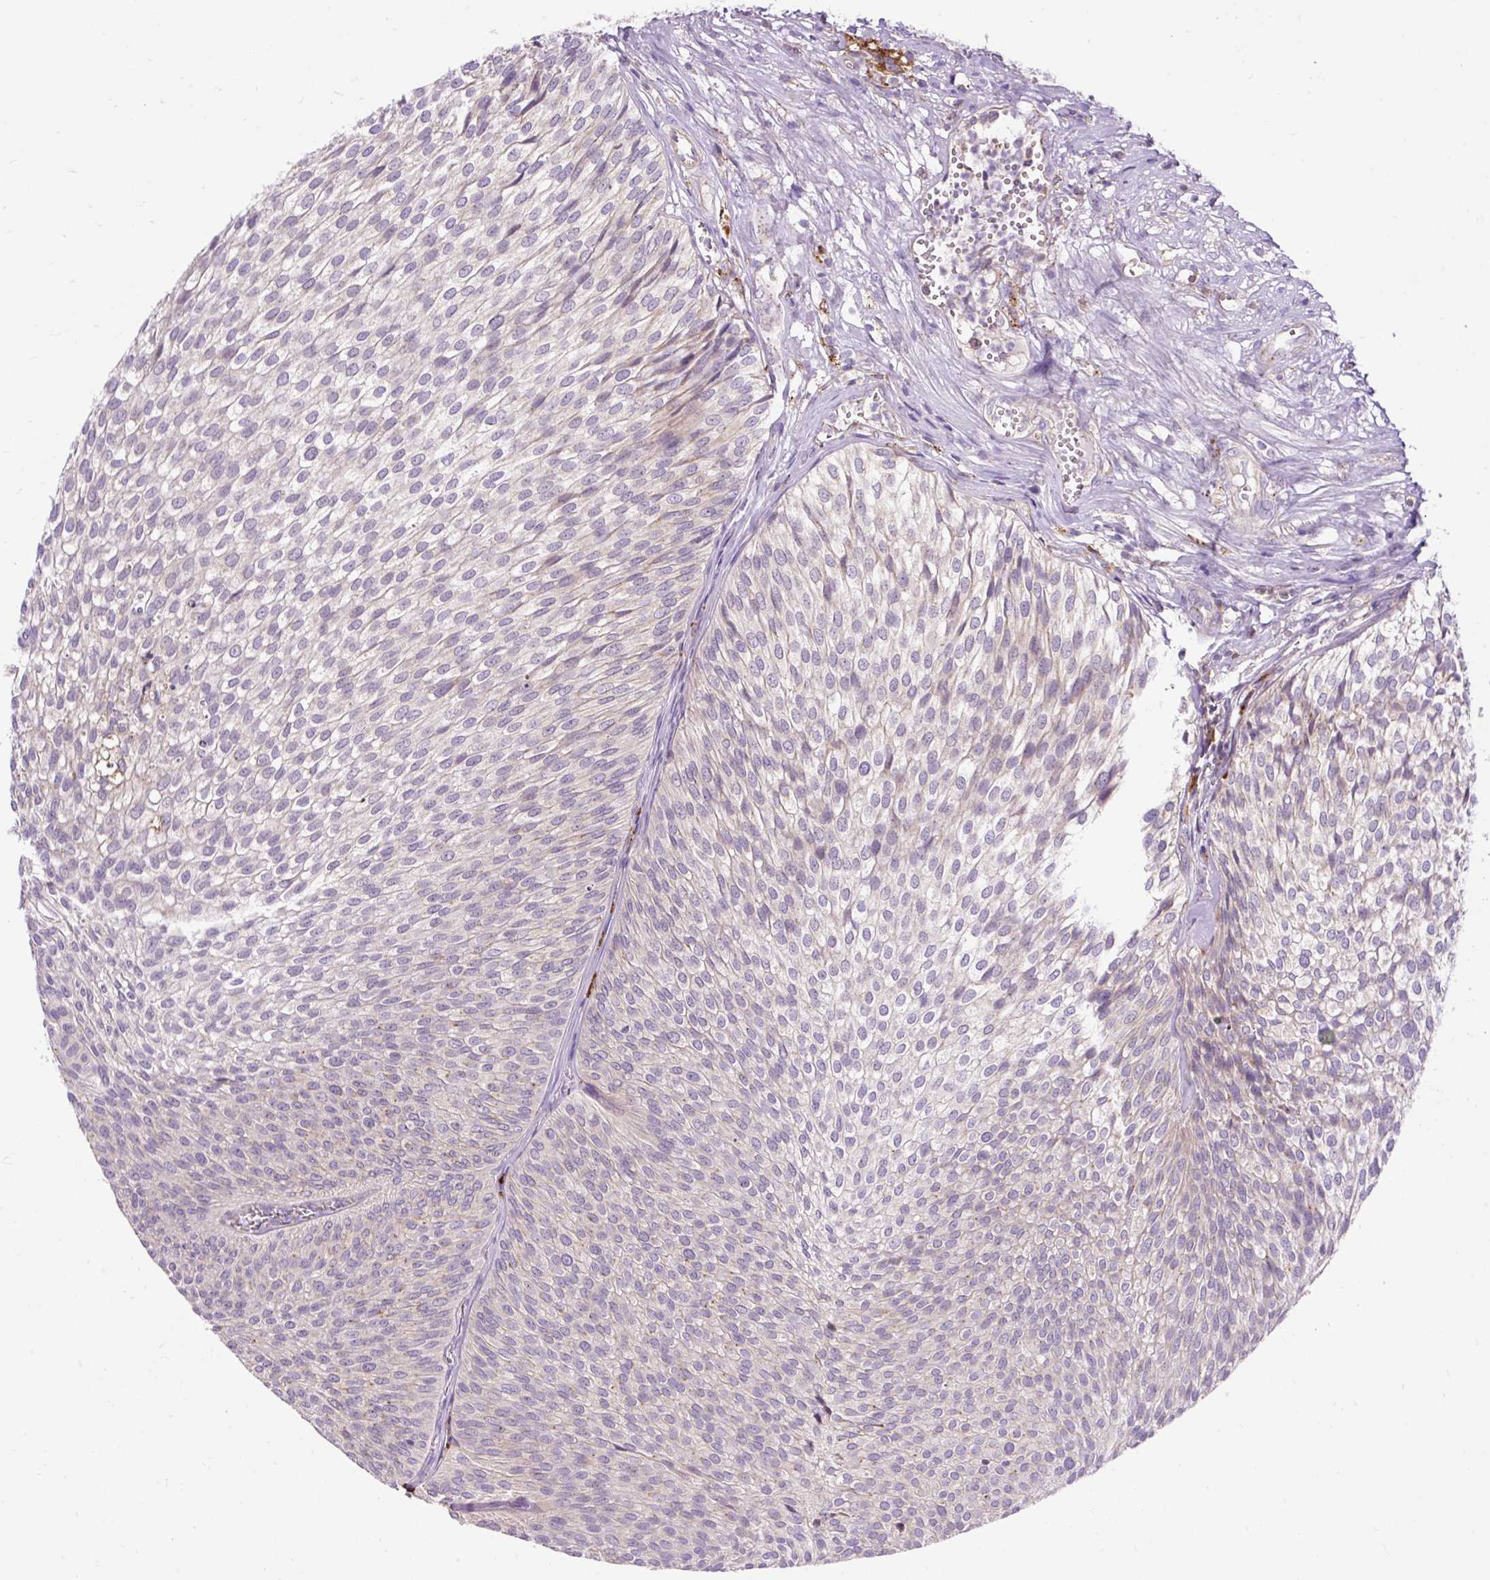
{"staining": {"intensity": "negative", "quantity": "none", "location": "none"}, "tissue": "urothelial cancer", "cell_type": "Tumor cells", "image_type": "cancer", "snomed": [{"axis": "morphology", "description": "Urothelial carcinoma, Low grade"}, {"axis": "topography", "description": "Urinary bladder"}], "caption": "This is an IHC histopathology image of human urothelial carcinoma (low-grade). There is no expression in tumor cells.", "gene": "HEXB", "patient": {"sex": "male", "age": 91}}